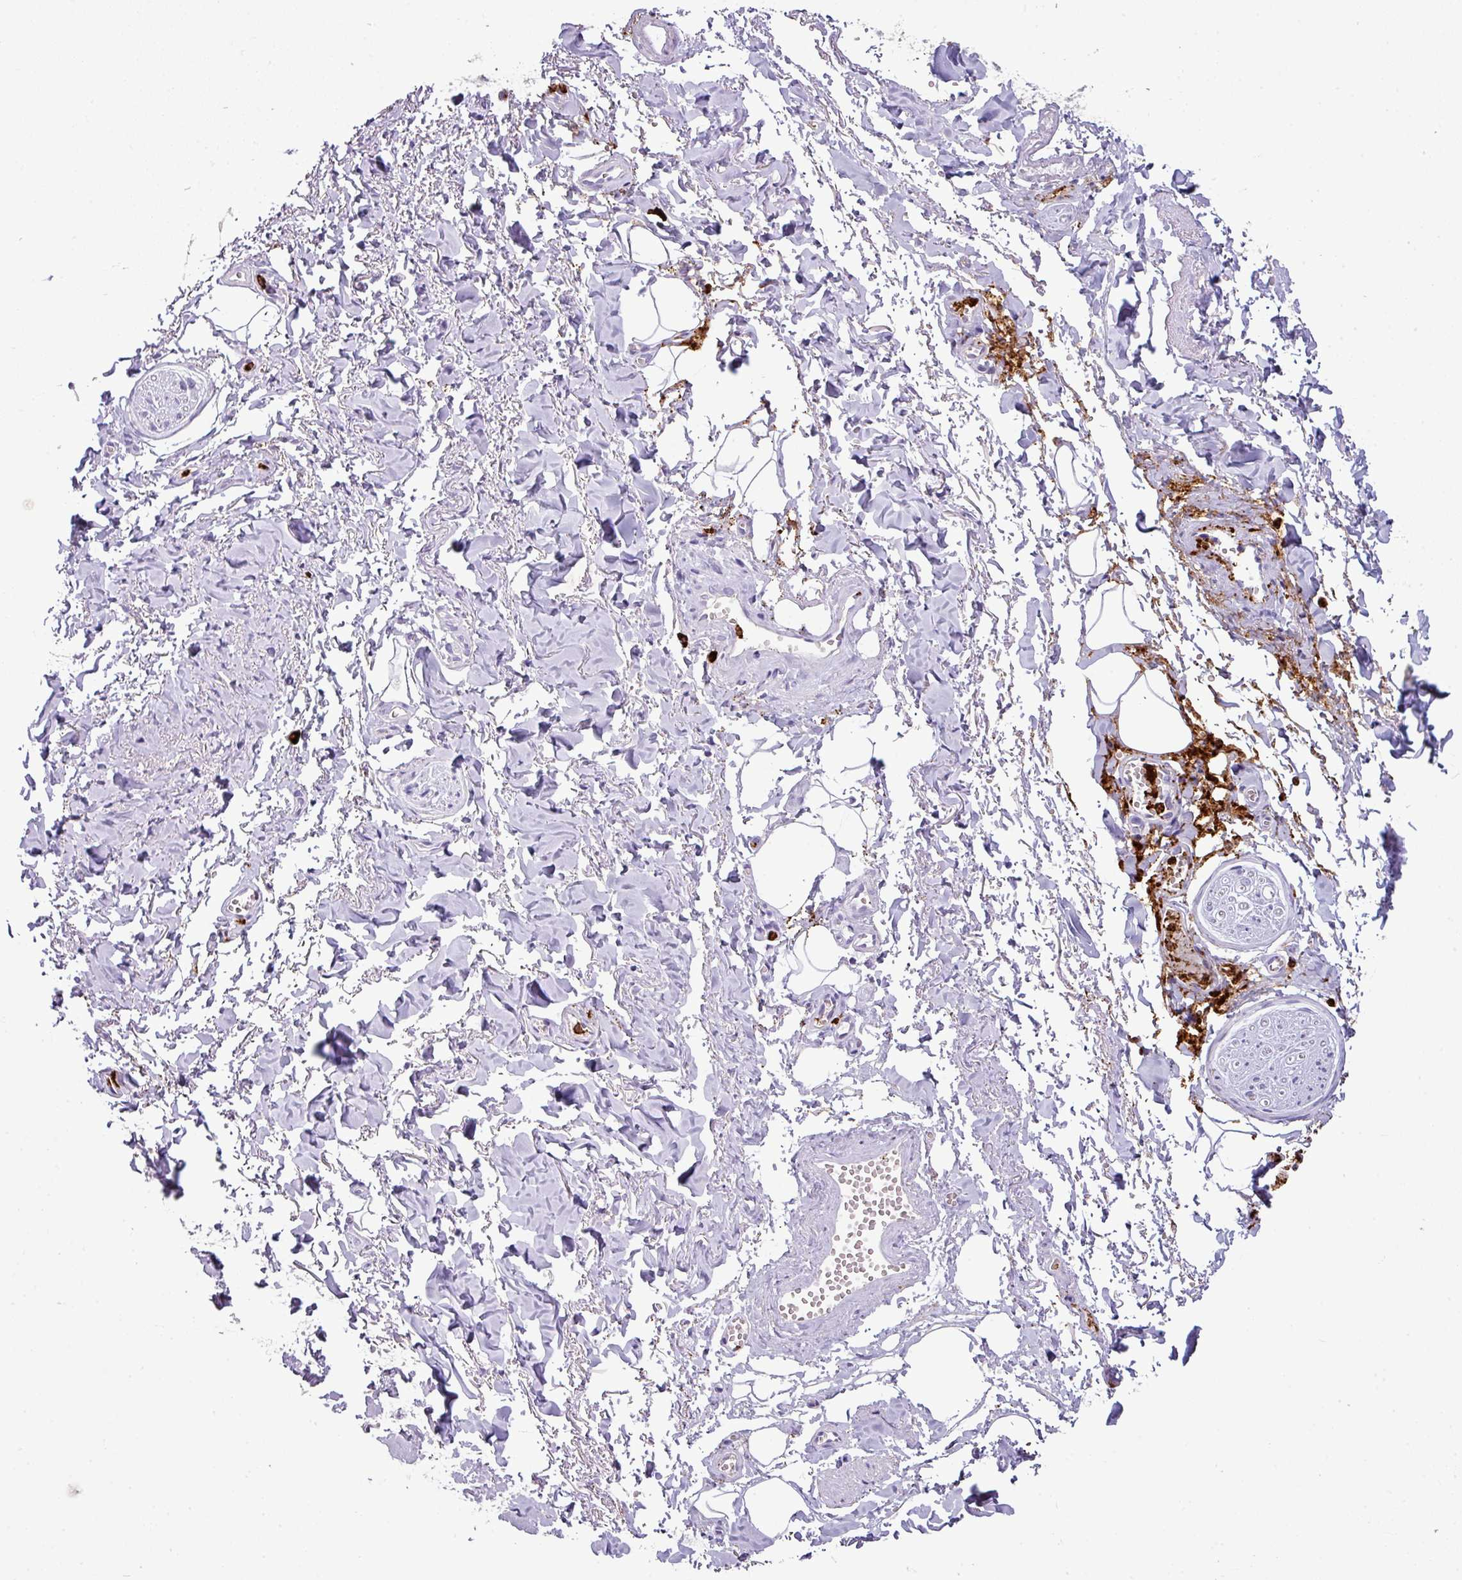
{"staining": {"intensity": "negative", "quantity": "none", "location": "none"}, "tissue": "adipose tissue", "cell_type": "Adipocytes", "image_type": "normal", "snomed": [{"axis": "morphology", "description": "Normal tissue, NOS"}, {"axis": "topography", "description": "Vulva"}, {"axis": "topography", "description": "Vagina"}, {"axis": "topography", "description": "Peripheral nerve tissue"}], "caption": "The histopathology image demonstrates no staining of adipocytes in normal adipose tissue.", "gene": "CTSG", "patient": {"sex": "female", "age": 66}}